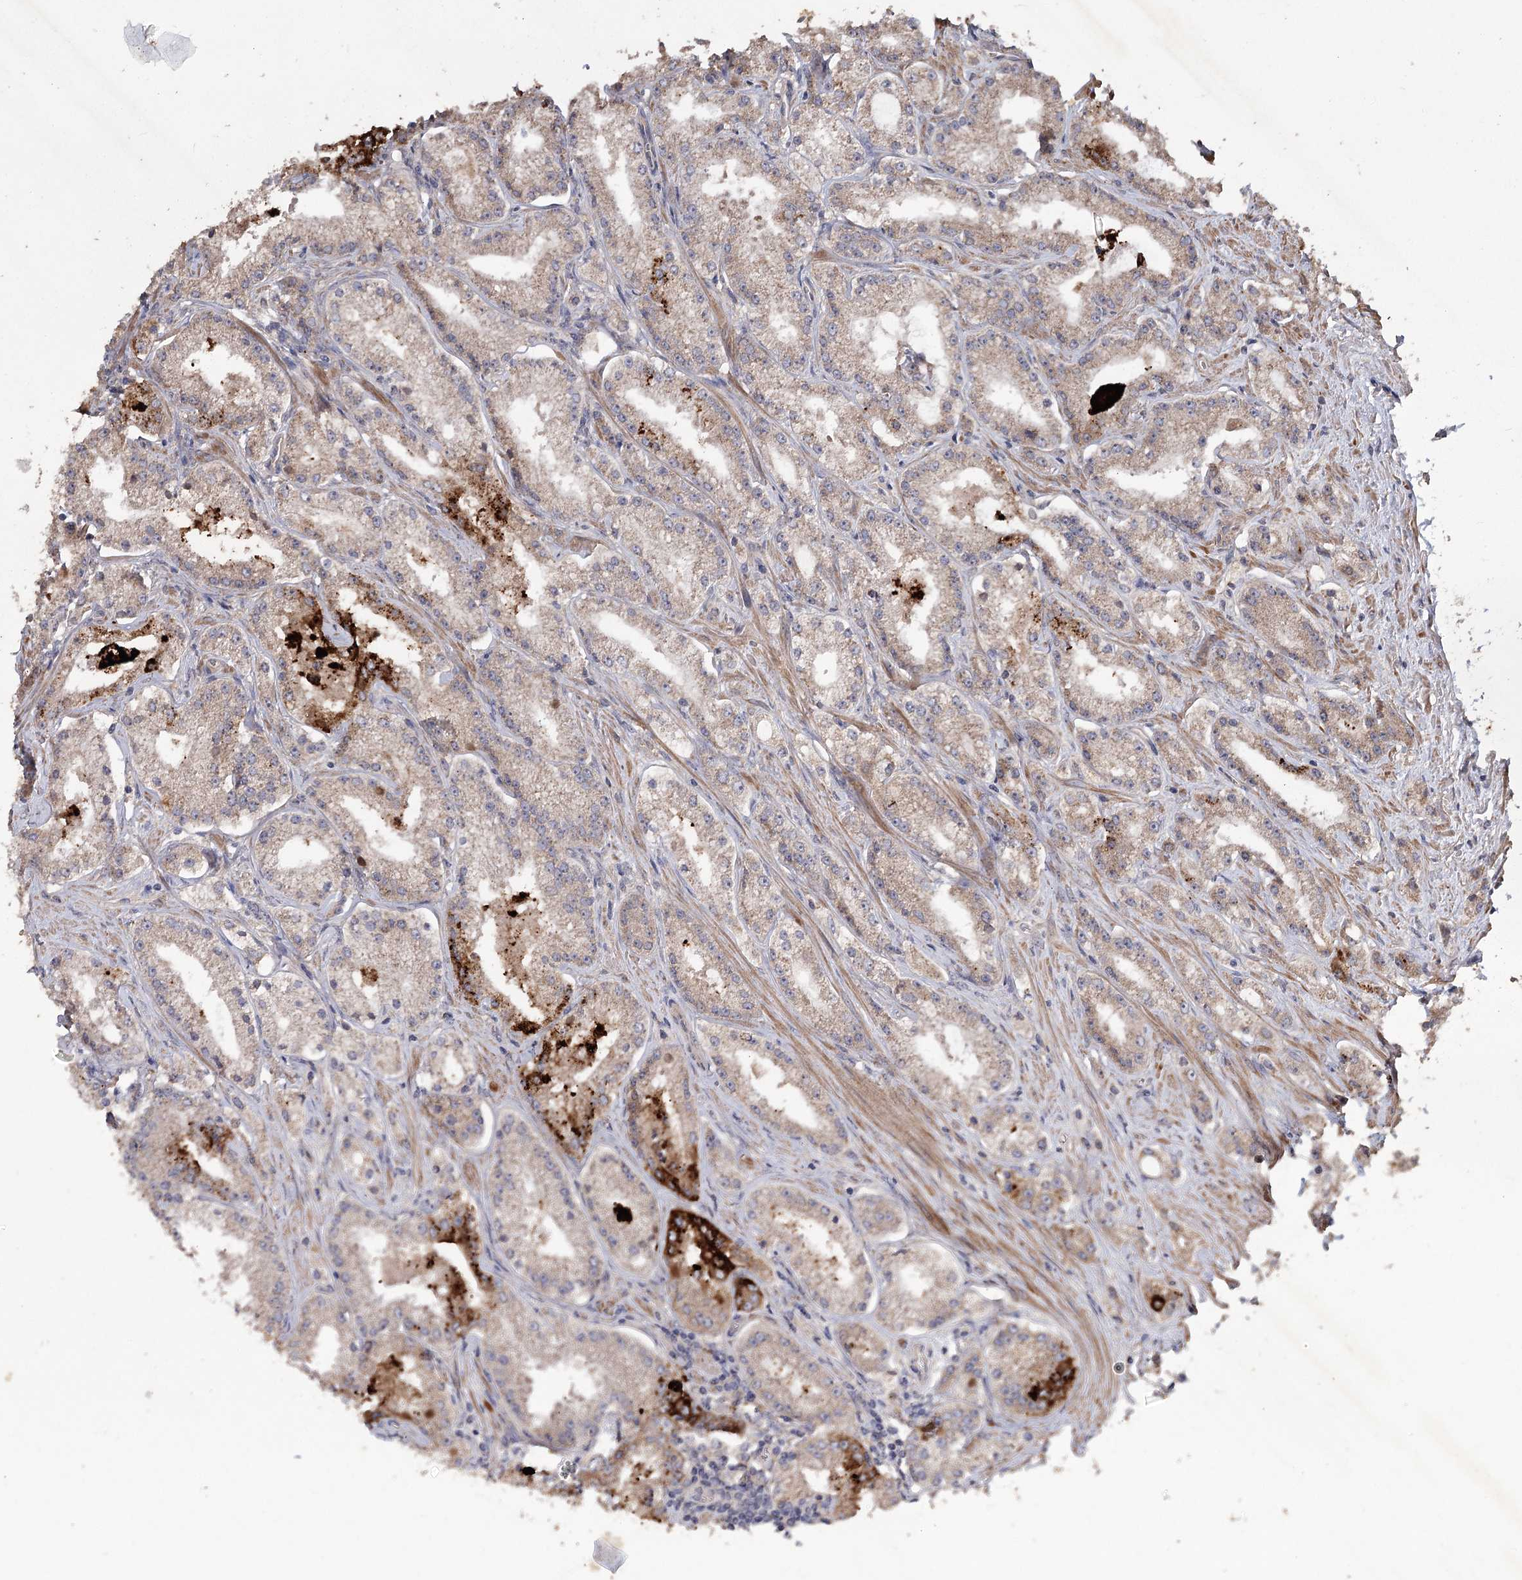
{"staining": {"intensity": "strong", "quantity": "<25%", "location": "cytoplasmic/membranous"}, "tissue": "prostate cancer", "cell_type": "Tumor cells", "image_type": "cancer", "snomed": [{"axis": "morphology", "description": "Adenocarcinoma, Low grade"}, {"axis": "topography", "description": "Prostate"}], "caption": "A photomicrograph showing strong cytoplasmic/membranous expression in approximately <25% of tumor cells in prostate cancer, as visualized by brown immunohistochemical staining.", "gene": "RIN2", "patient": {"sex": "male", "age": 69}}